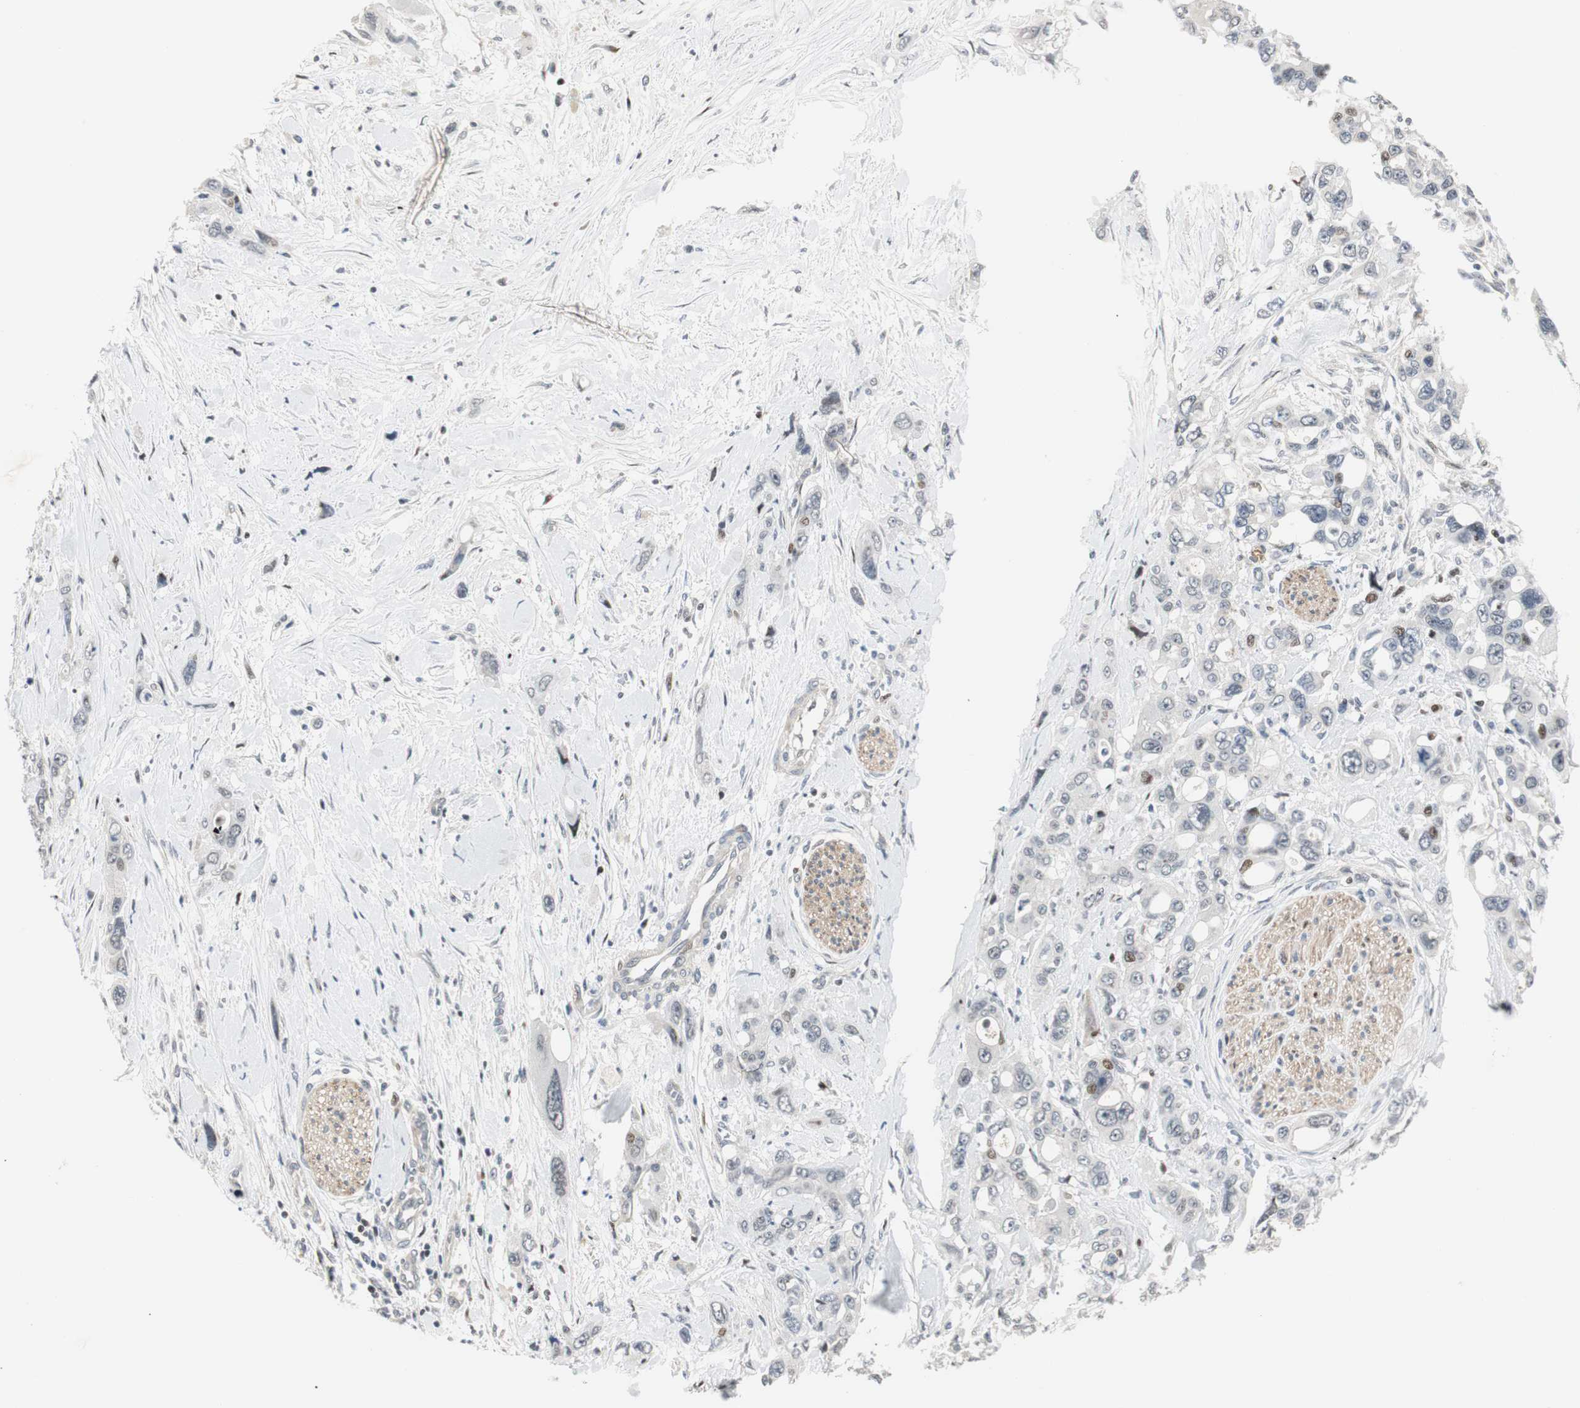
{"staining": {"intensity": "weak", "quantity": "<25%", "location": "nuclear"}, "tissue": "pancreatic cancer", "cell_type": "Tumor cells", "image_type": "cancer", "snomed": [{"axis": "morphology", "description": "Adenocarcinoma, NOS"}, {"axis": "topography", "description": "Pancreas"}], "caption": "This is a photomicrograph of immunohistochemistry (IHC) staining of adenocarcinoma (pancreatic), which shows no positivity in tumor cells.", "gene": "RAD1", "patient": {"sex": "male", "age": 46}}